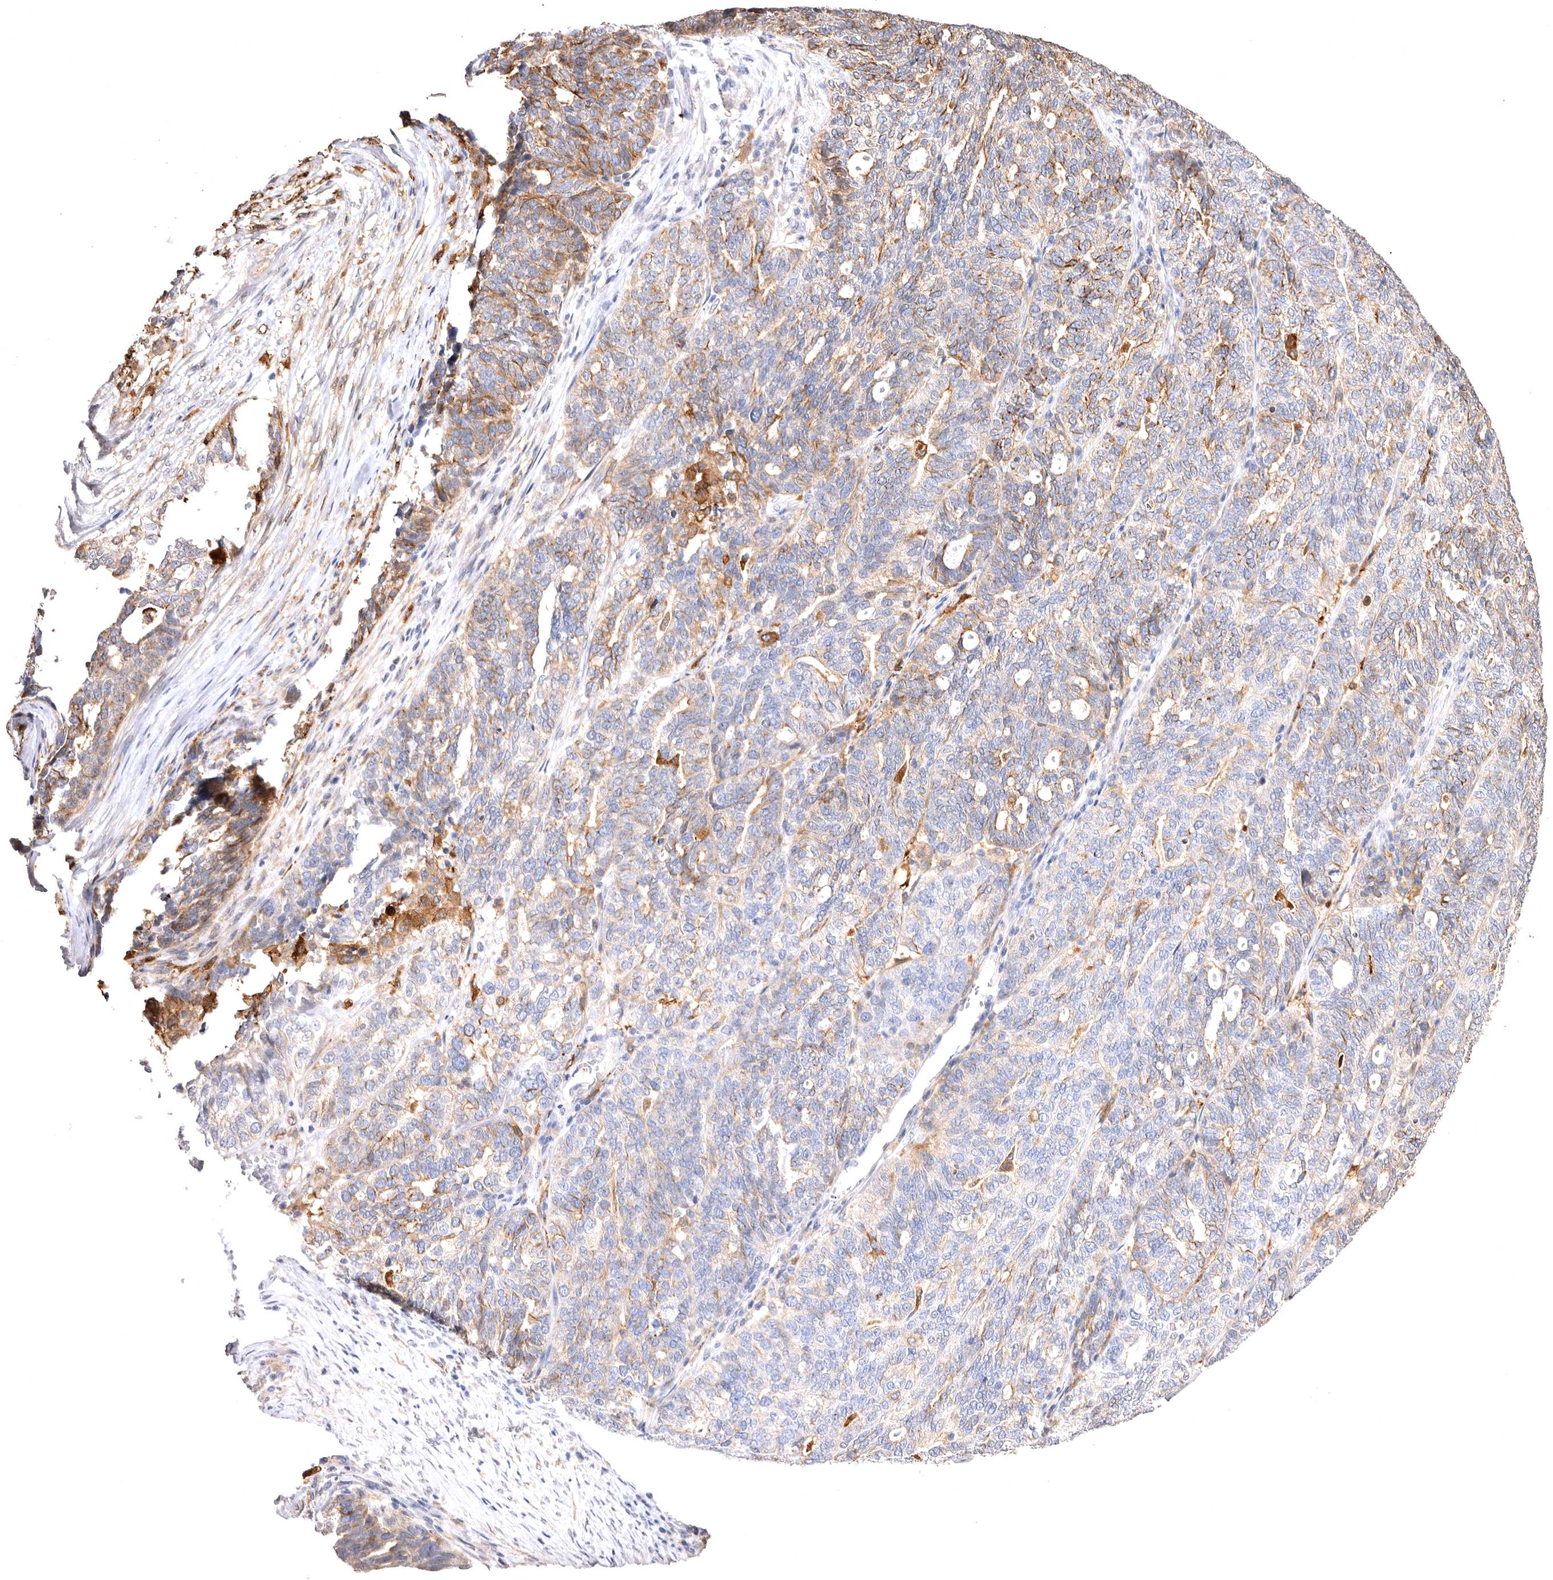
{"staining": {"intensity": "weak", "quantity": ">75%", "location": "cytoplasmic/membranous"}, "tissue": "ovarian cancer", "cell_type": "Tumor cells", "image_type": "cancer", "snomed": [{"axis": "morphology", "description": "Cystadenocarcinoma, serous, NOS"}, {"axis": "topography", "description": "Ovary"}], "caption": "The image reveals a brown stain indicating the presence of a protein in the cytoplasmic/membranous of tumor cells in ovarian cancer. (DAB (3,3'-diaminobenzidine) IHC with brightfield microscopy, high magnification).", "gene": "VPS45", "patient": {"sex": "female", "age": 59}}